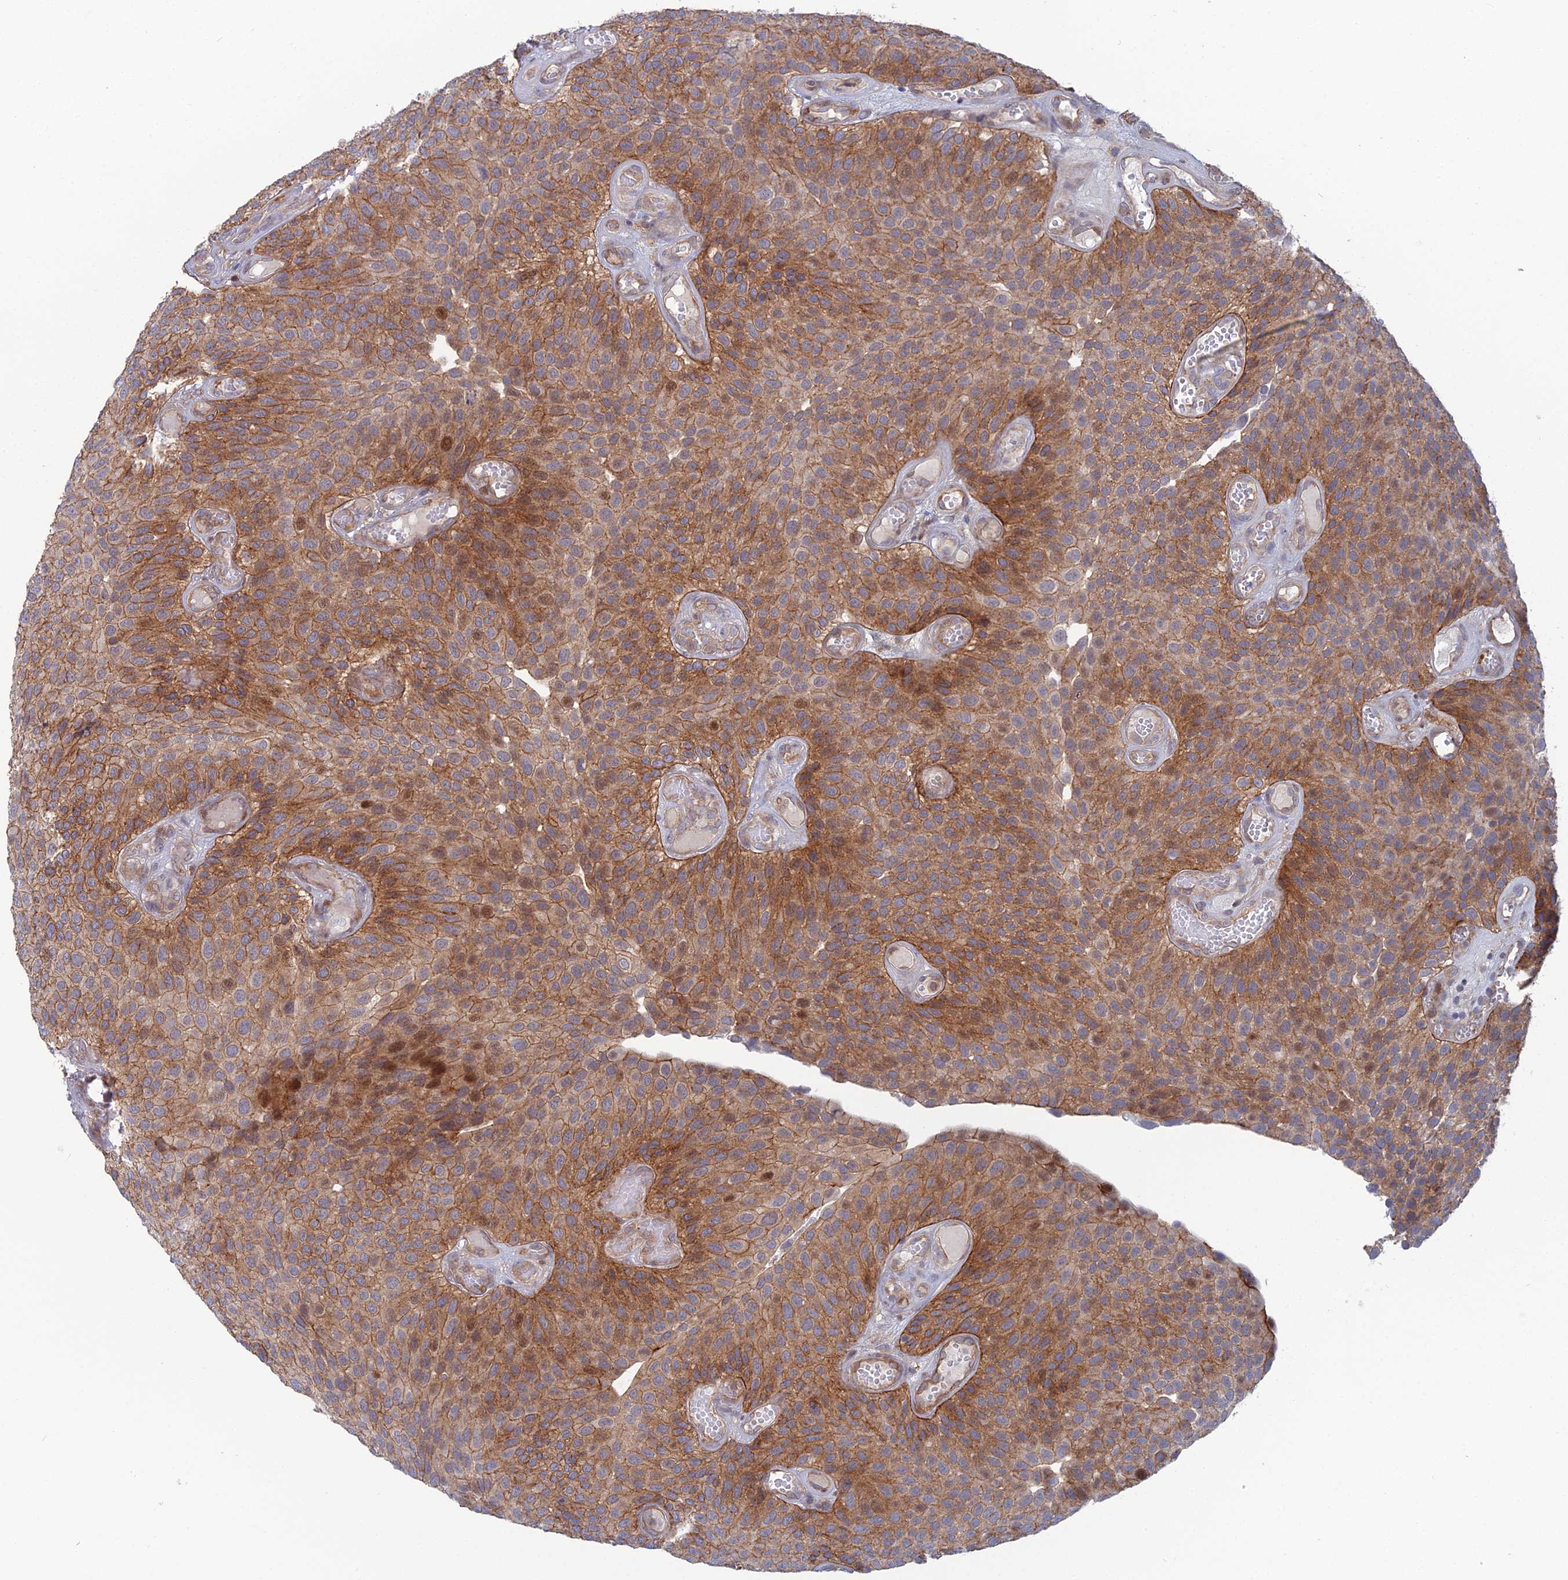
{"staining": {"intensity": "moderate", "quantity": ">75%", "location": "cytoplasmic/membranous"}, "tissue": "urothelial cancer", "cell_type": "Tumor cells", "image_type": "cancer", "snomed": [{"axis": "morphology", "description": "Urothelial carcinoma, Low grade"}, {"axis": "topography", "description": "Urinary bladder"}], "caption": "This histopathology image shows immunohistochemistry (IHC) staining of human urothelial cancer, with medium moderate cytoplasmic/membranous expression in about >75% of tumor cells.", "gene": "ABHD1", "patient": {"sex": "male", "age": 89}}